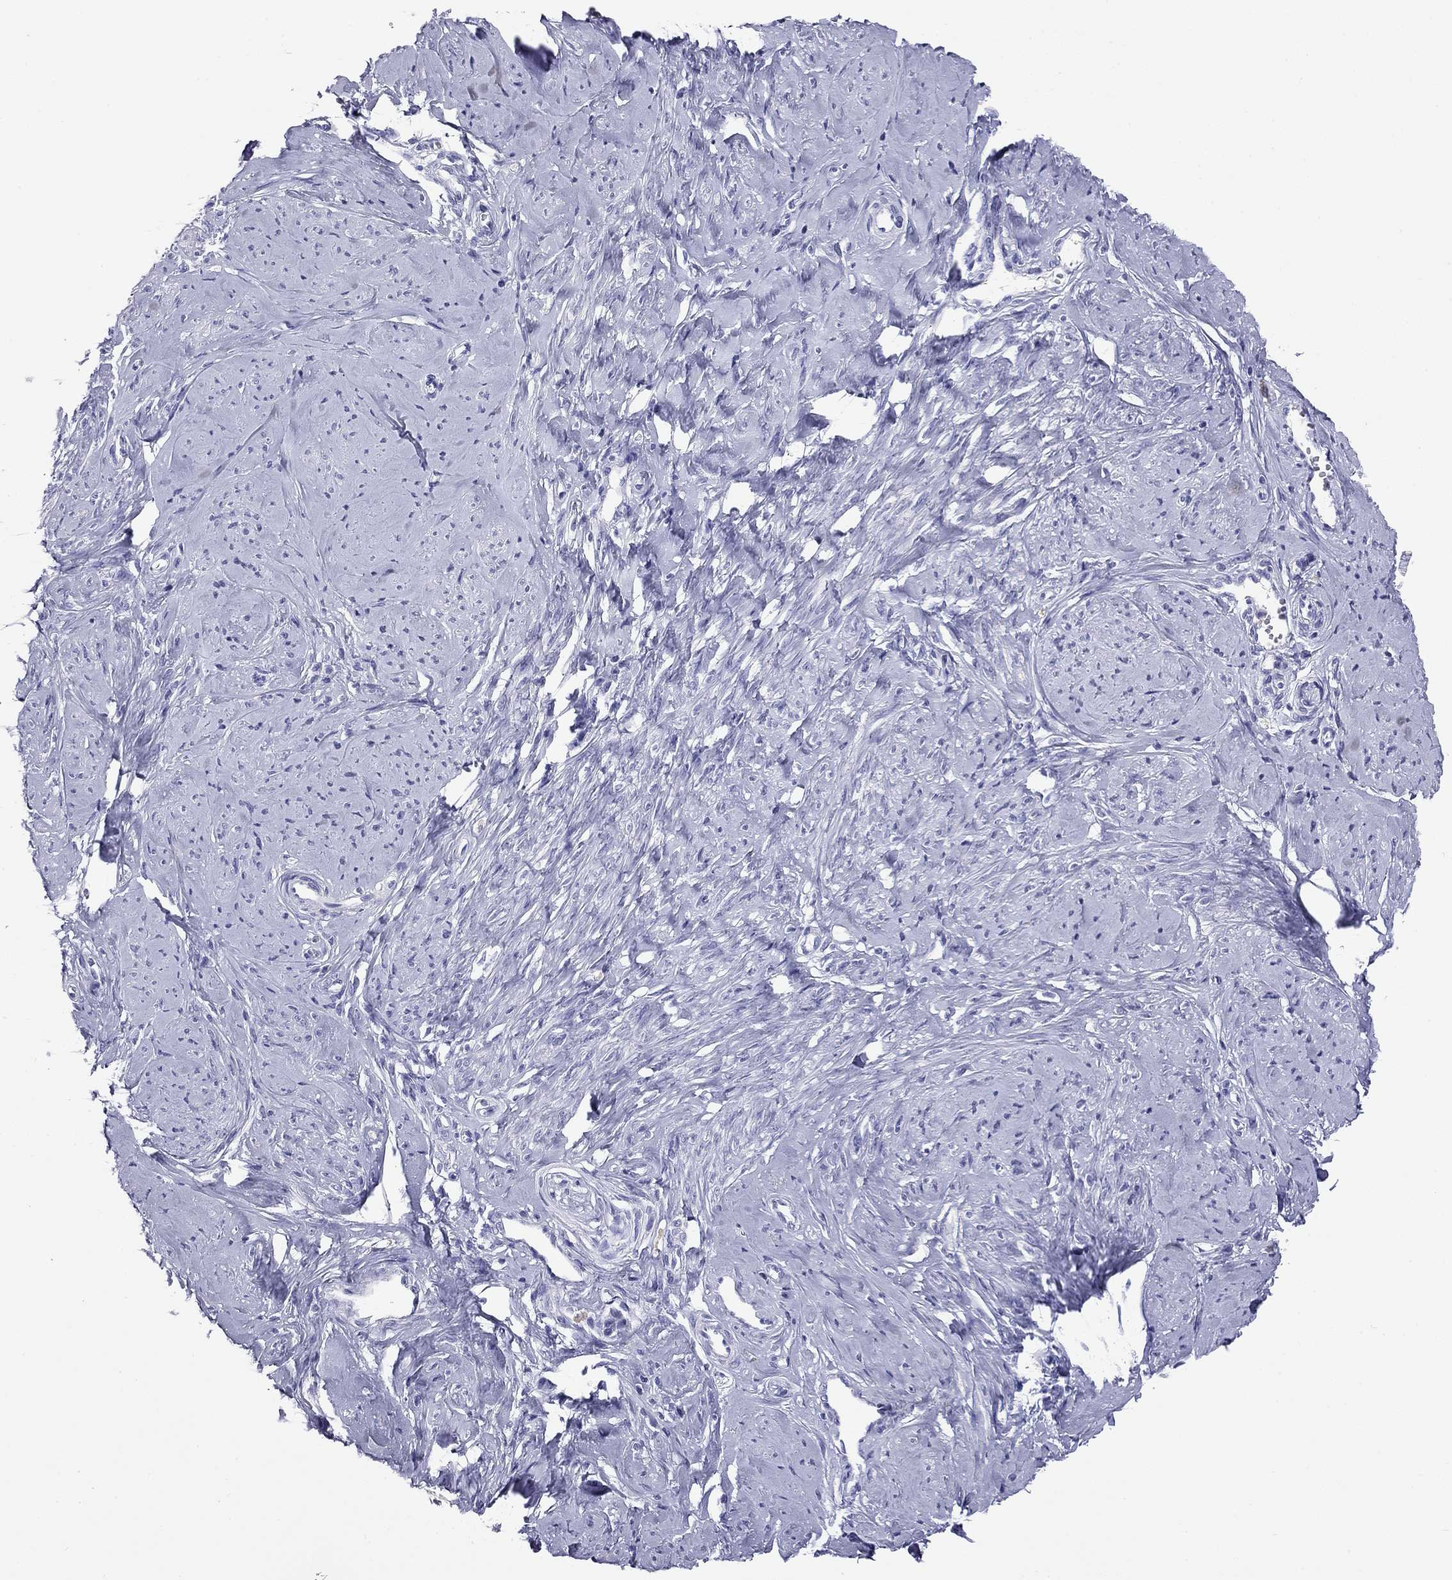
{"staining": {"intensity": "negative", "quantity": "none", "location": "none"}, "tissue": "smooth muscle", "cell_type": "Smooth muscle cells", "image_type": "normal", "snomed": [{"axis": "morphology", "description": "Normal tissue, NOS"}, {"axis": "topography", "description": "Smooth muscle"}], "caption": "The image reveals no significant expression in smooth muscle cells of smooth muscle.", "gene": "DPY19L2", "patient": {"sex": "female", "age": 48}}